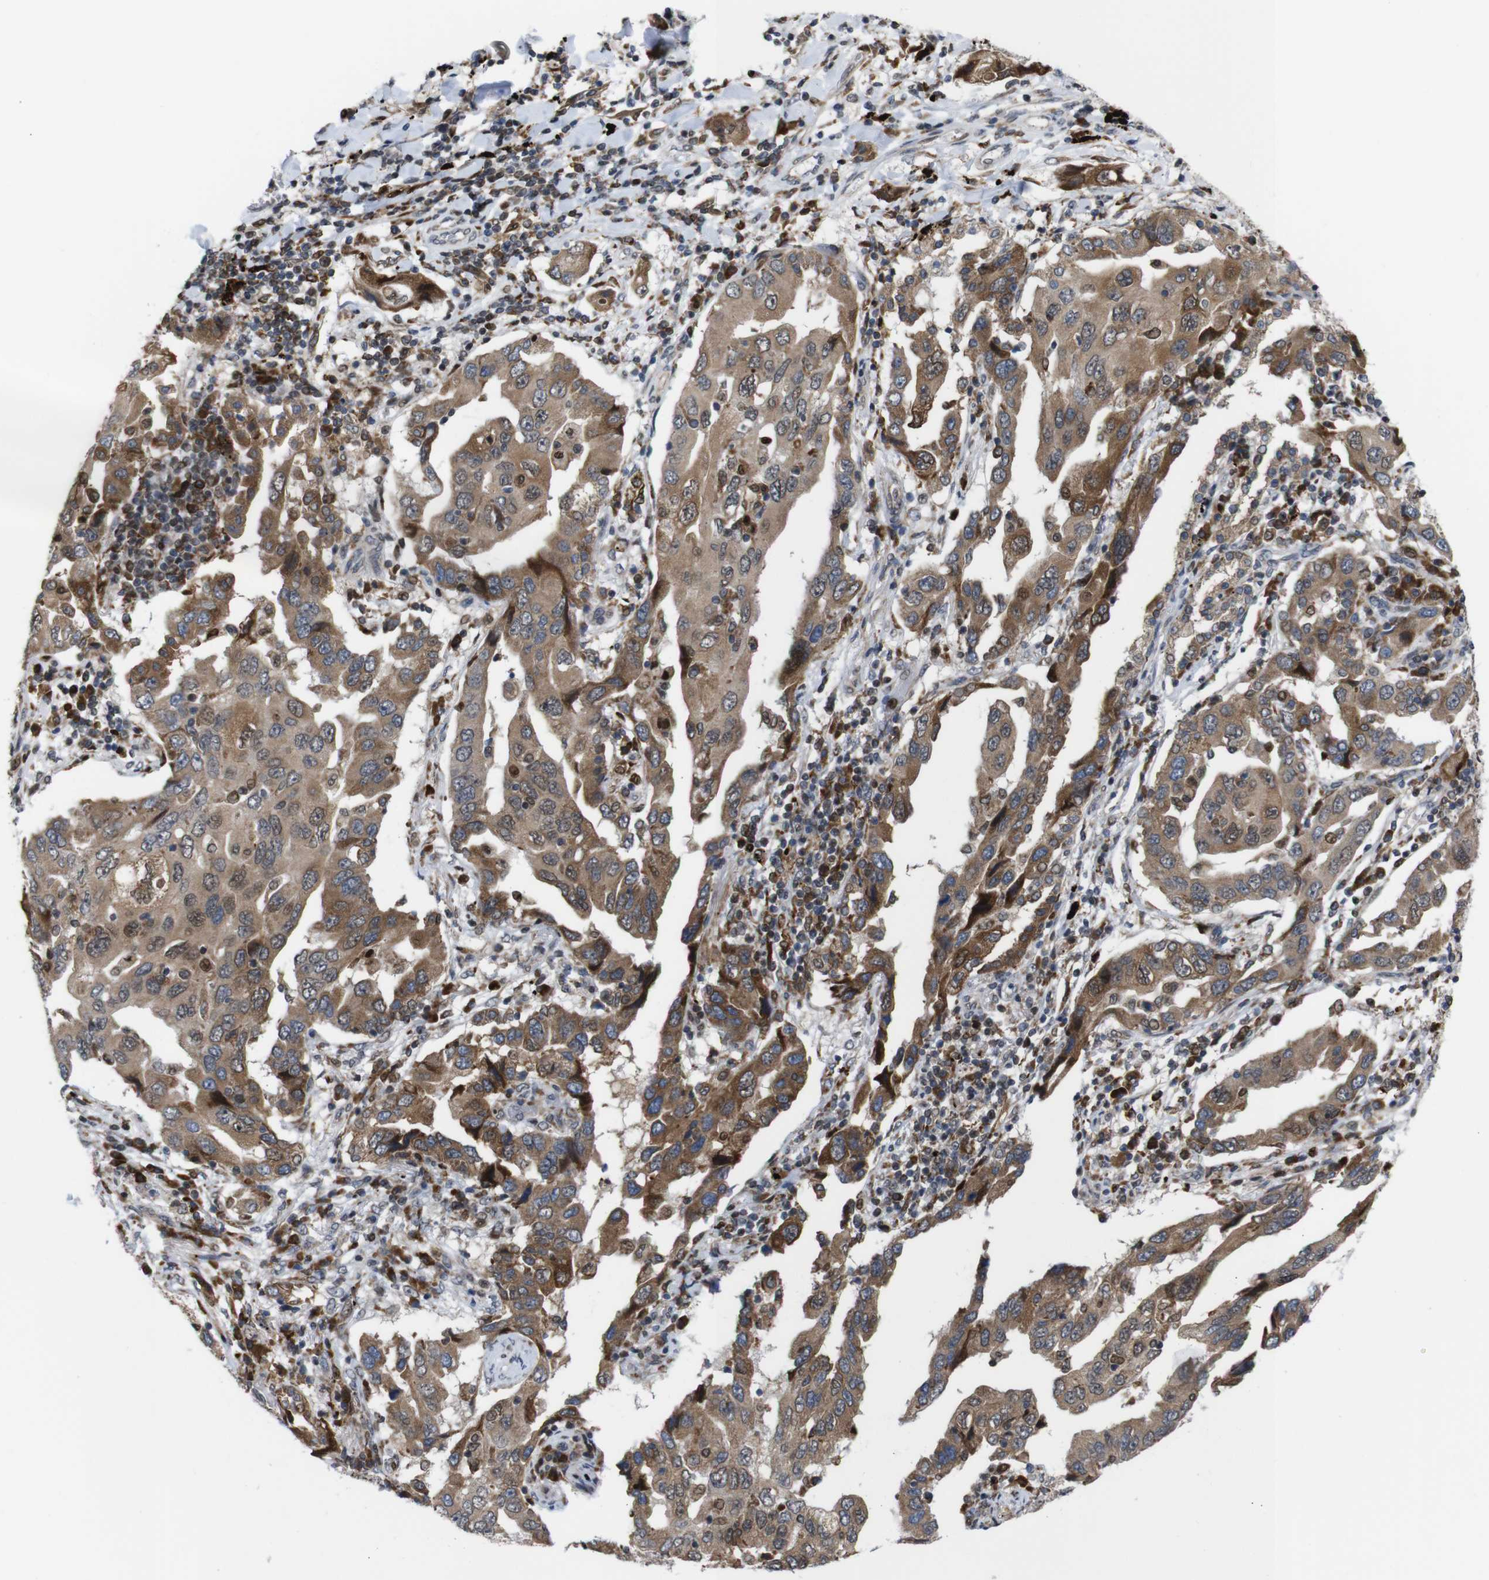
{"staining": {"intensity": "moderate", "quantity": ">75%", "location": "cytoplasmic/membranous"}, "tissue": "lung cancer", "cell_type": "Tumor cells", "image_type": "cancer", "snomed": [{"axis": "morphology", "description": "Adenocarcinoma, NOS"}, {"axis": "topography", "description": "Lung"}], "caption": "Lung cancer tissue exhibits moderate cytoplasmic/membranous positivity in approximately >75% of tumor cells The staining was performed using DAB to visualize the protein expression in brown, while the nuclei were stained in blue with hematoxylin (Magnification: 20x).", "gene": "PTPN1", "patient": {"sex": "female", "age": 65}}